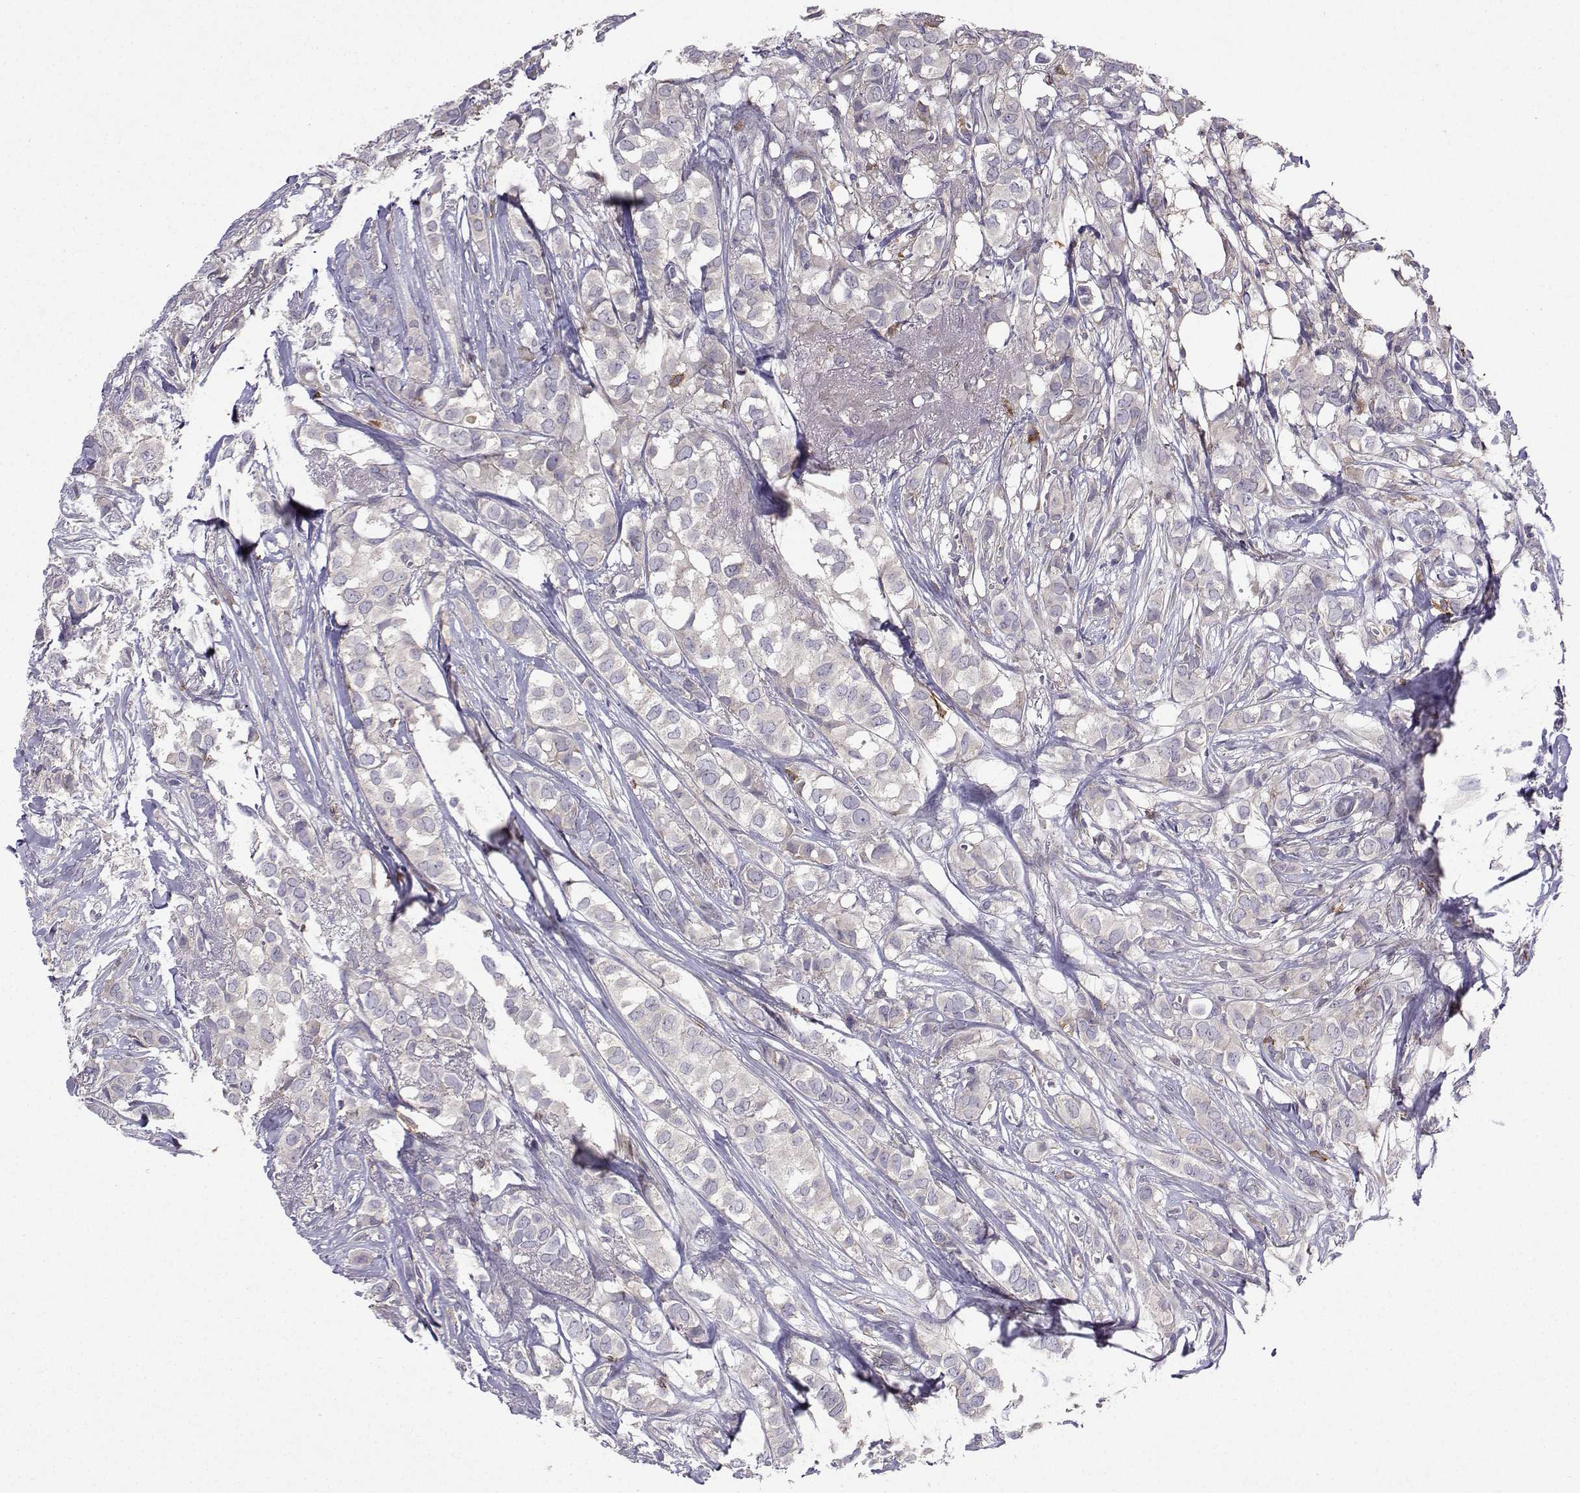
{"staining": {"intensity": "negative", "quantity": "none", "location": "none"}, "tissue": "breast cancer", "cell_type": "Tumor cells", "image_type": "cancer", "snomed": [{"axis": "morphology", "description": "Duct carcinoma"}, {"axis": "topography", "description": "Breast"}], "caption": "Tumor cells show no significant staining in breast cancer.", "gene": "STXBP5", "patient": {"sex": "female", "age": 85}}